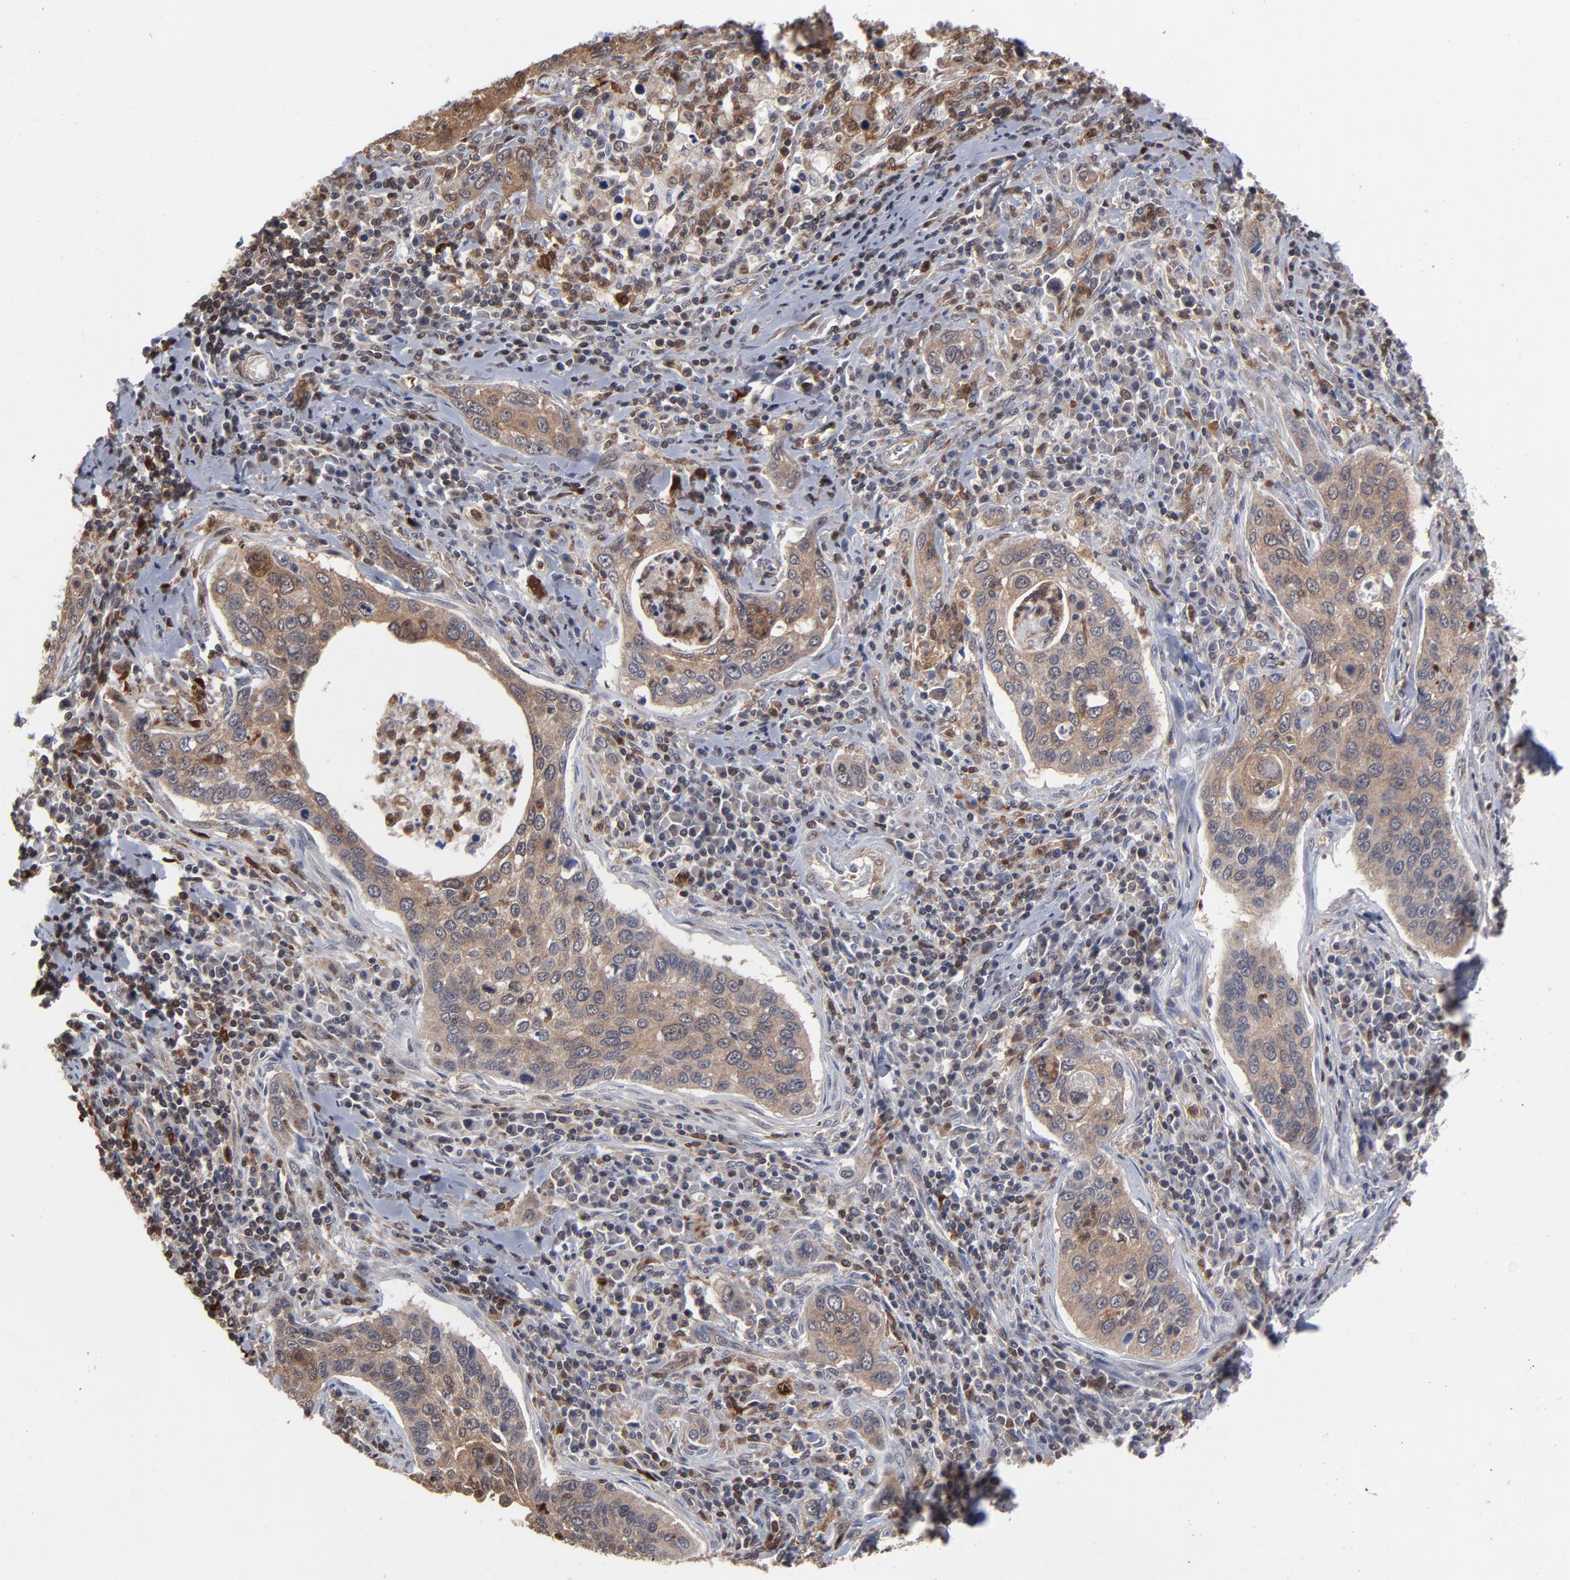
{"staining": {"intensity": "moderate", "quantity": ">75%", "location": "cytoplasmic/membranous"}, "tissue": "cervical cancer", "cell_type": "Tumor cells", "image_type": "cancer", "snomed": [{"axis": "morphology", "description": "Squamous cell carcinoma, NOS"}, {"axis": "topography", "description": "Cervix"}], "caption": "Approximately >75% of tumor cells in human cervical cancer show moderate cytoplasmic/membranous protein positivity as visualized by brown immunohistochemical staining.", "gene": "MAP2K1", "patient": {"sex": "female", "age": 53}}